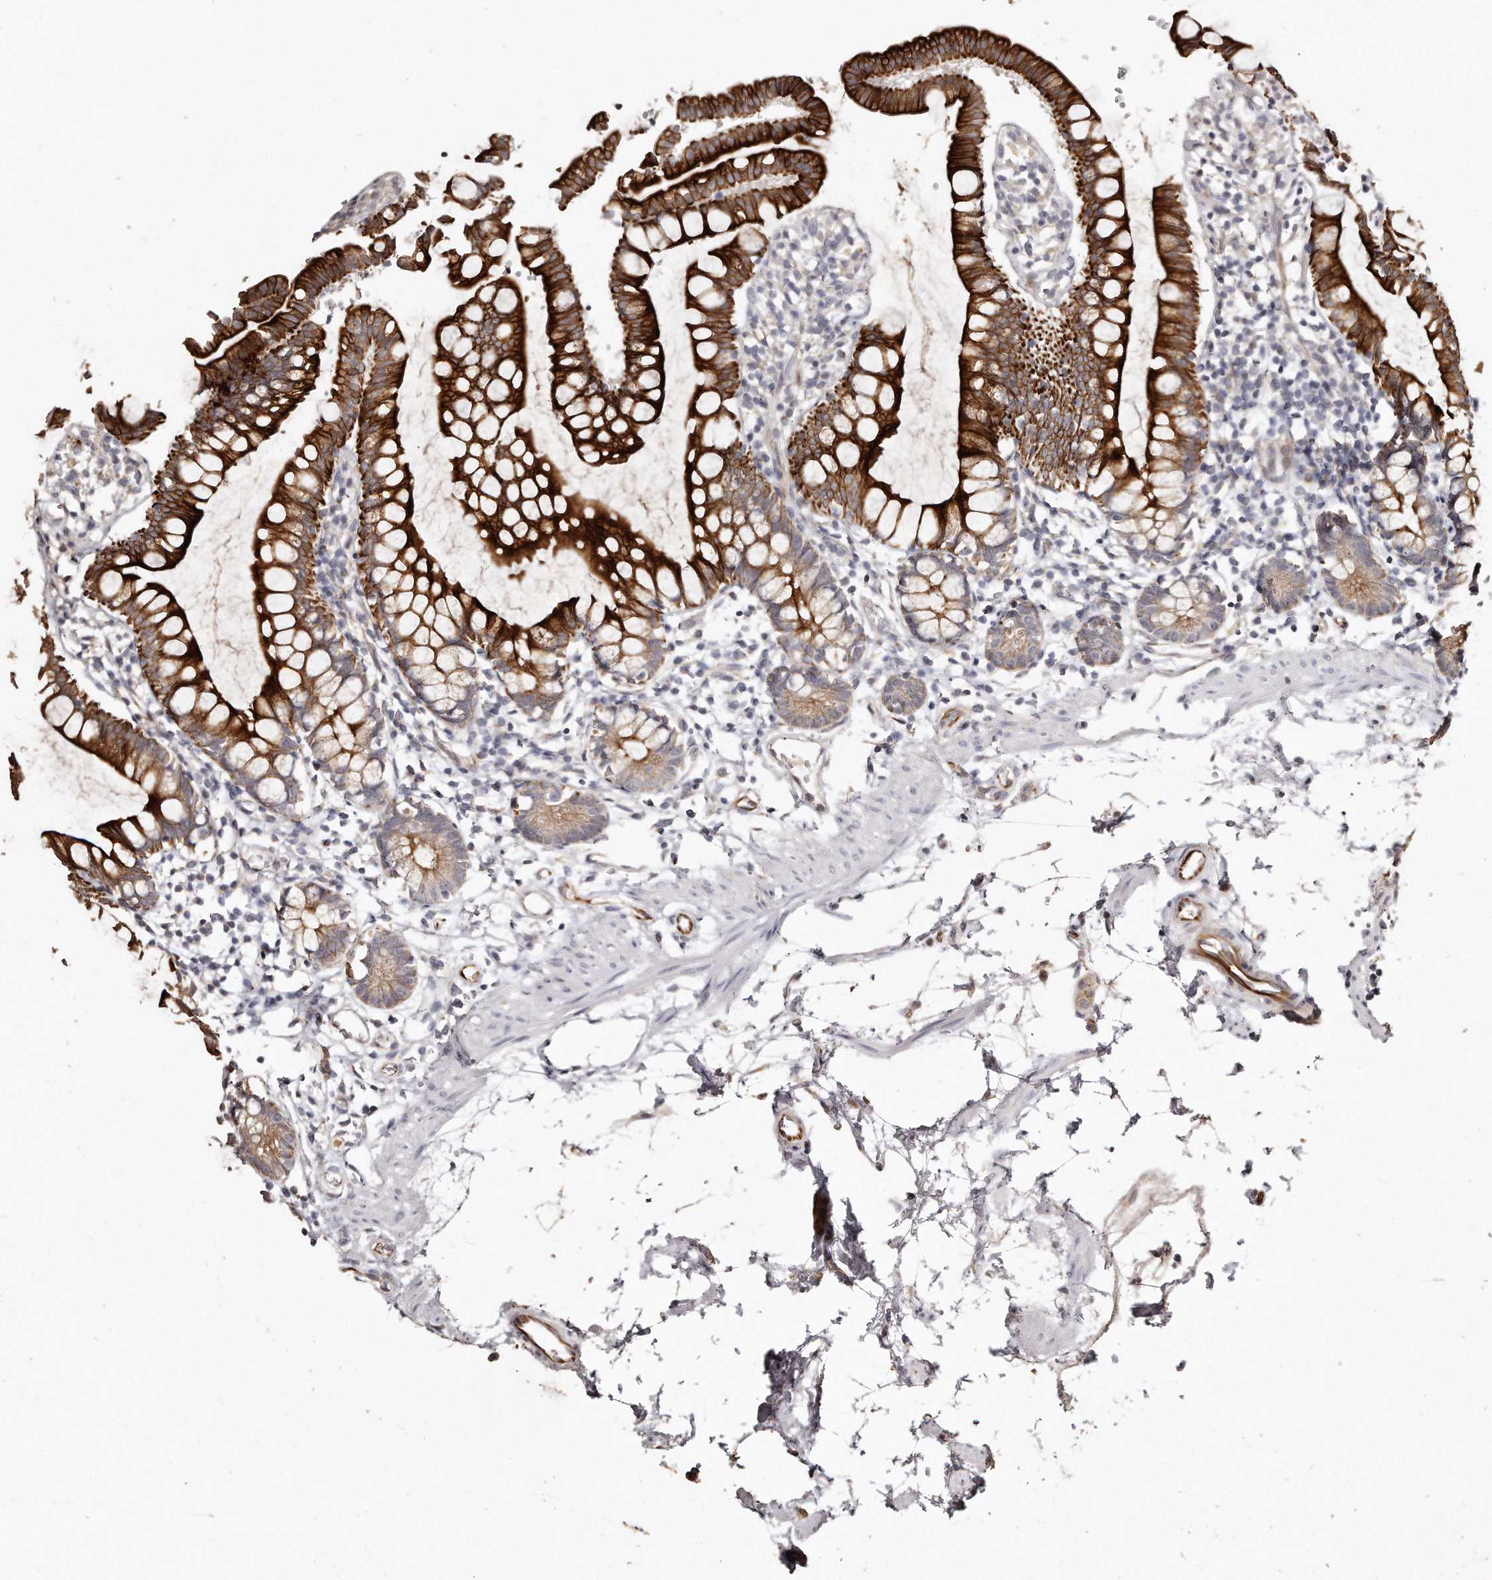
{"staining": {"intensity": "strong", "quantity": ">75%", "location": "cytoplasmic/membranous"}, "tissue": "small intestine", "cell_type": "Glandular cells", "image_type": "normal", "snomed": [{"axis": "morphology", "description": "Normal tissue, NOS"}, {"axis": "topography", "description": "Small intestine"}], "caption": "Strong cytoplasmic/membranous positivity for a protein is identified in approximately >75% of glandular cells of unremarkable small intestine using IHC.", "gene": "ZYG11A", "patient": {"sex": "female", "age": 84}}